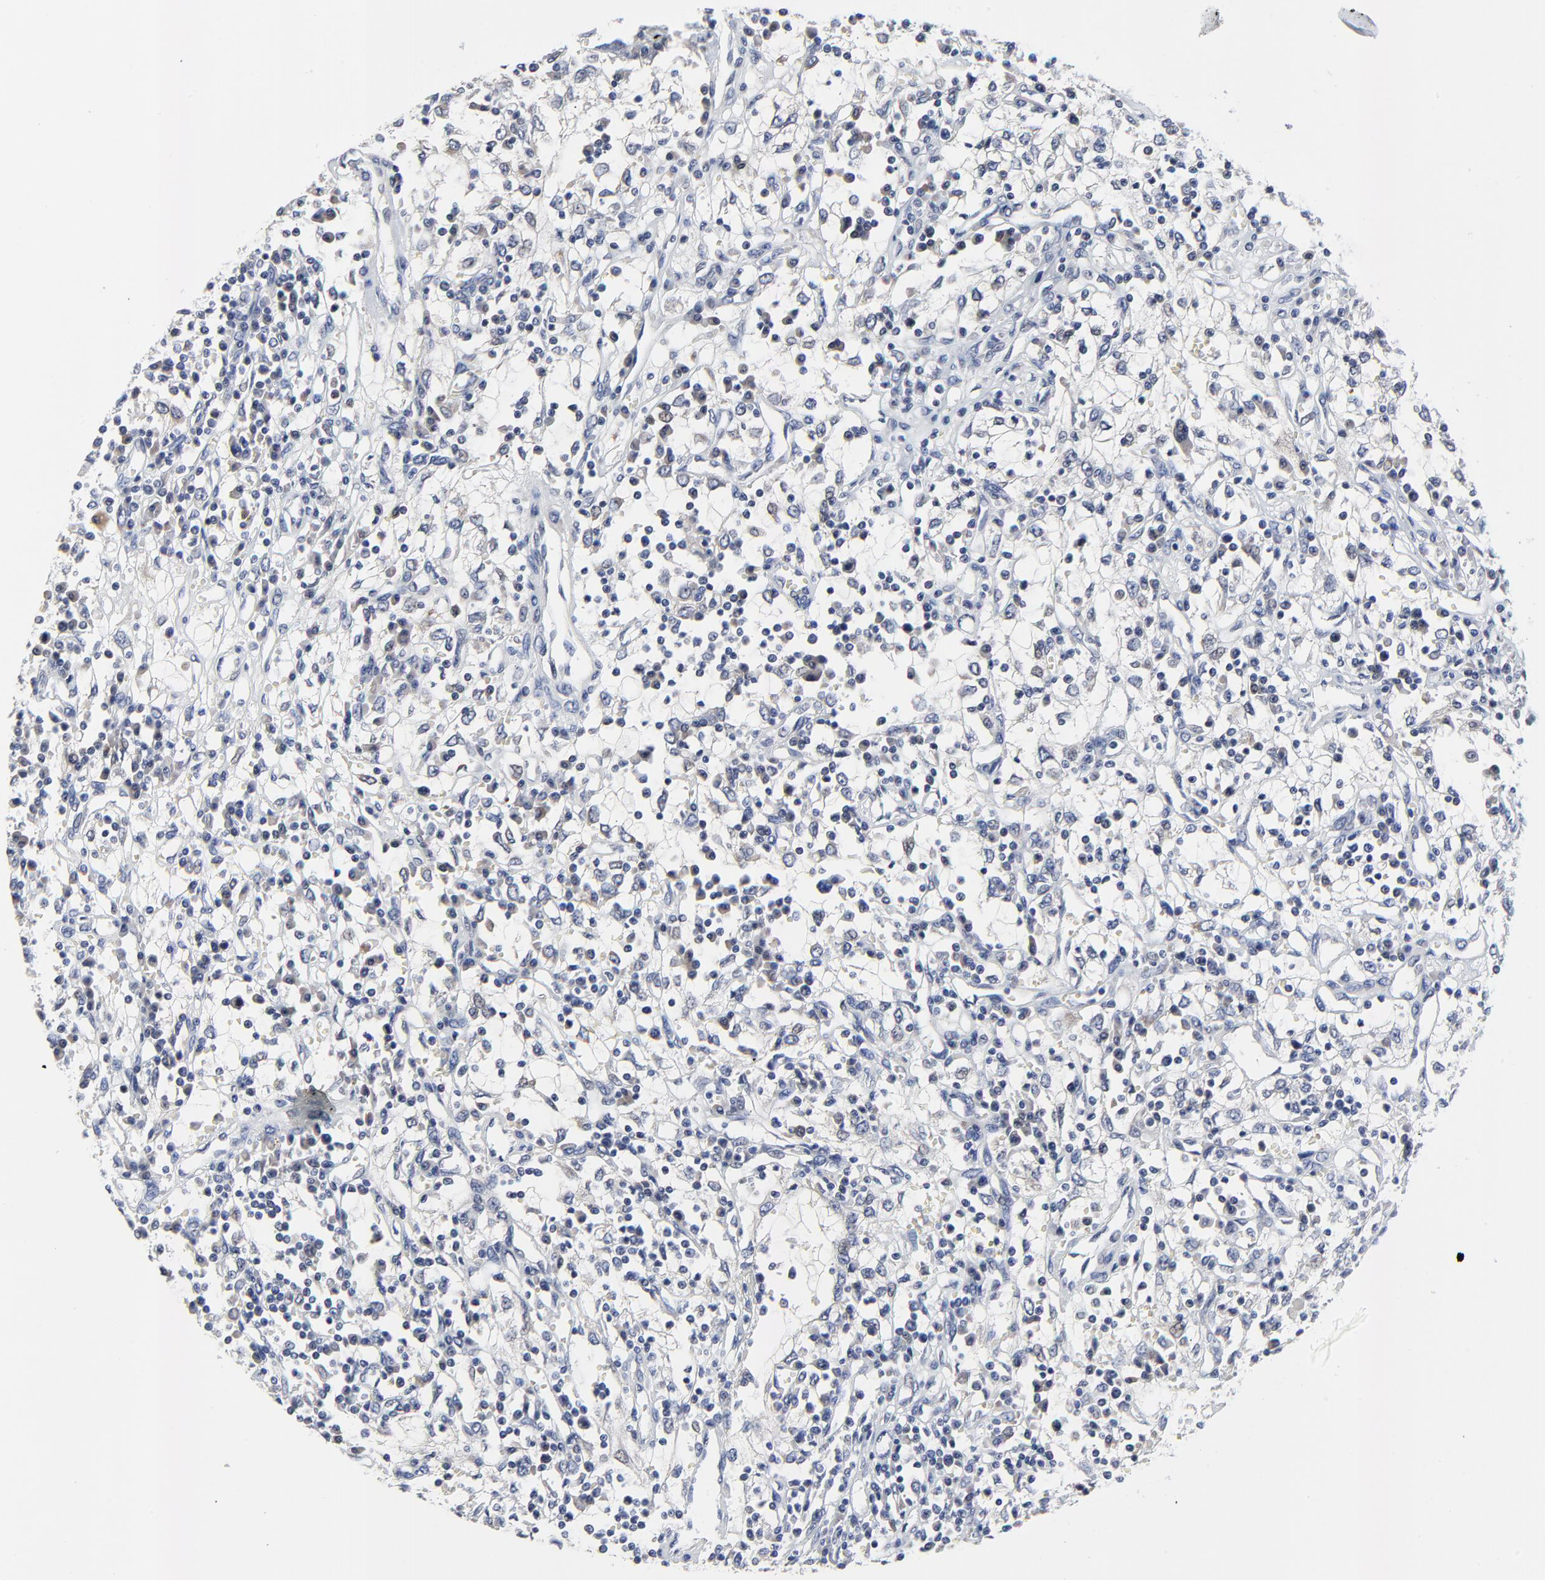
{"staining": {"intensity": "negative", "quantity": "none", "location": "none"}, "tissue": "renal cancer", "cell_type": "Tumor cells", "image_type": "cancer", "snomed": [{"axis": "morphology", "description": "Adenocarcinoma, NOS"}, {"axis": "topography", "description": "Kidney"}], "caption": "Immunohistochemical staining of renal cancer (adenocarcinoma) displays no significant positivity in tumor cells. (Brightfield microscopy of DAB (3,3'-diaminobenzidine) immunohistochemistry (IHC) at high magnification).", "gene": "NLGN3", "patient": {"sex": "male", "age": 82}}